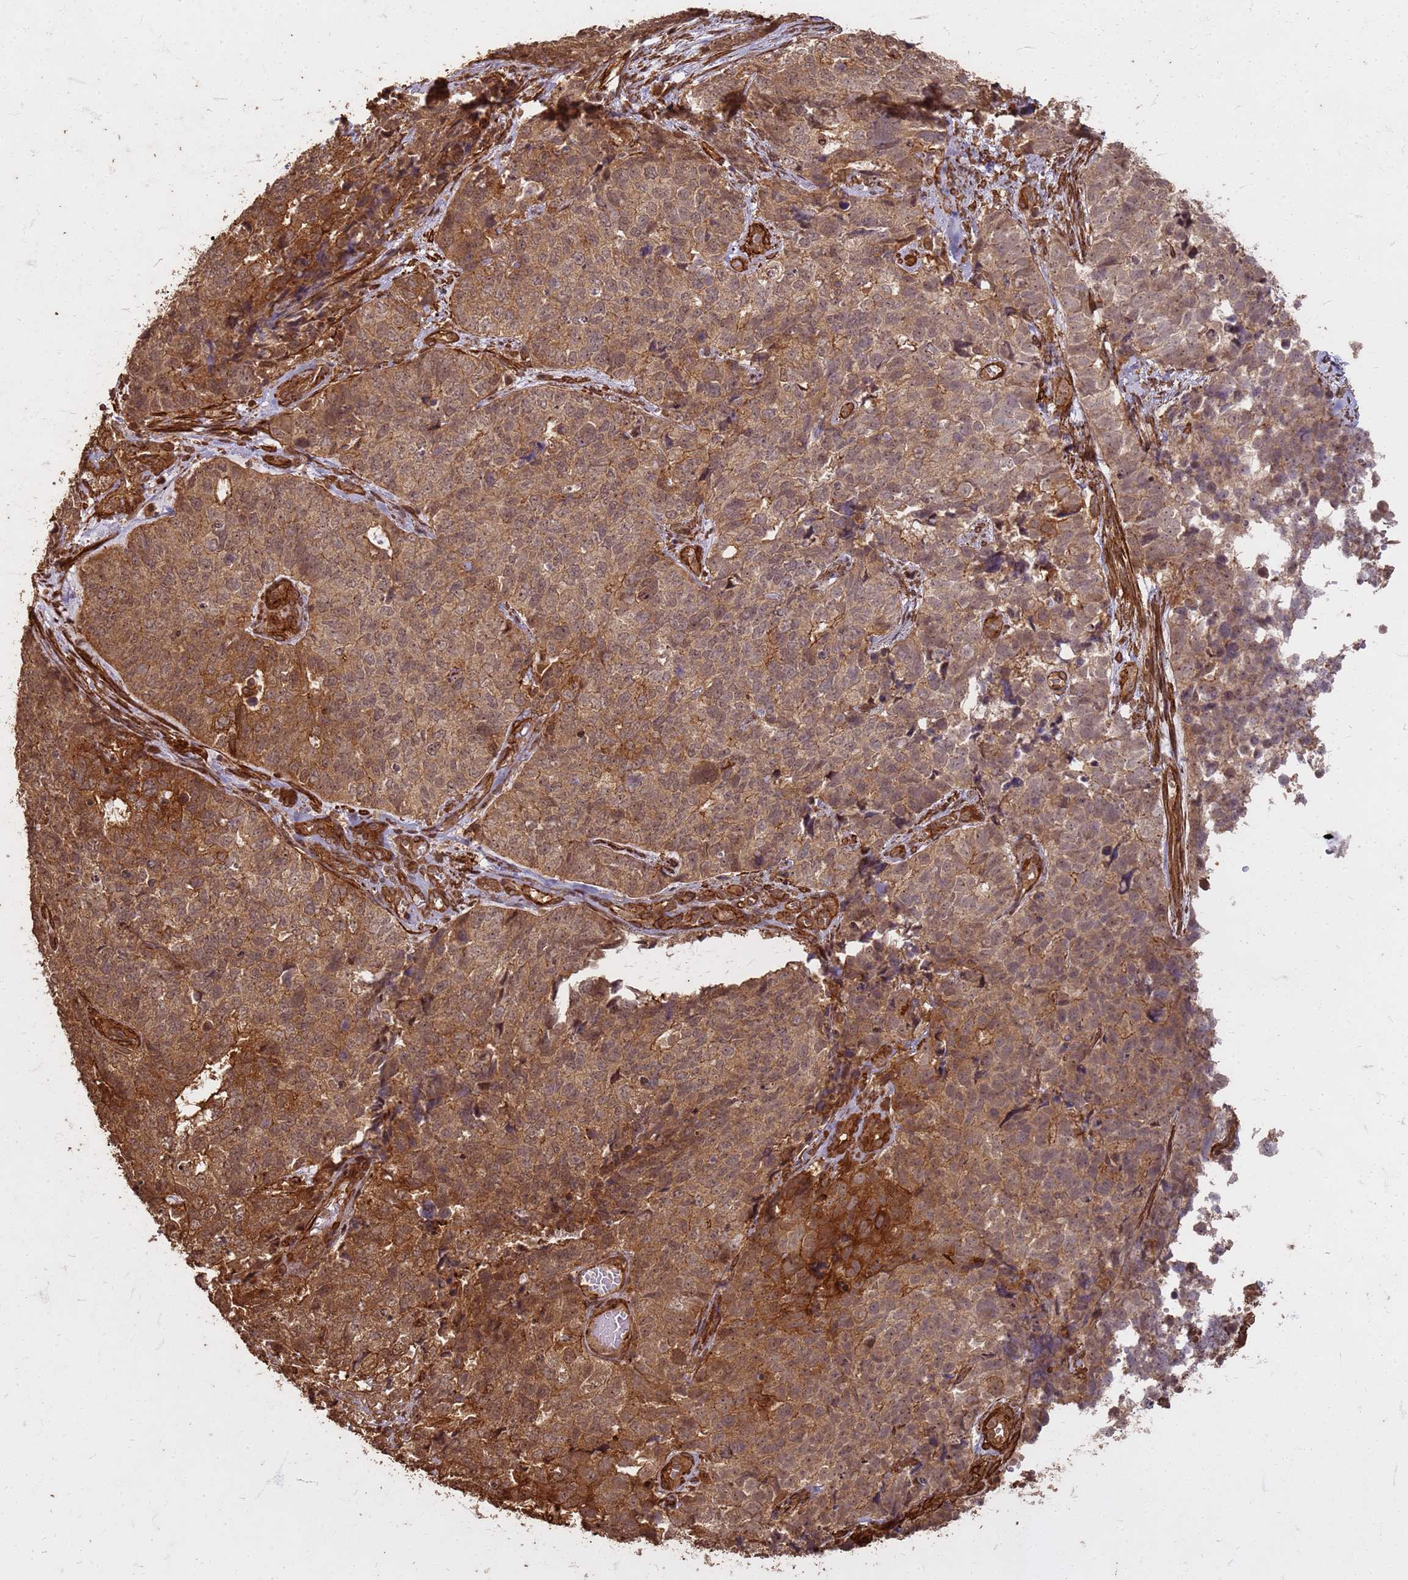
{"staining": {"intensity": "moderate", "quantity": ">75%", "location": "cytoplasmic/membranous"}, "tissue": "cervical cancer", "cell_type": "Tumor cells", "image_type": "cancer", "snomed": [{"axis": "morphology", "description": "Squamous cell carcinoma, NOS"}, {"axis": "topography", "description": "Cervix"}], "caption": "This histopathology image reveals cervical squamous cell carcinoma stained with immunohistochemistry to label a protein in brown. The cytoplasmic/membranous of tumor cells show moderate positivity for the protein. Nuclei are counter-stained blue.", "gene": "KIF26A", "patient": {"sex": "female", "age": 63}}